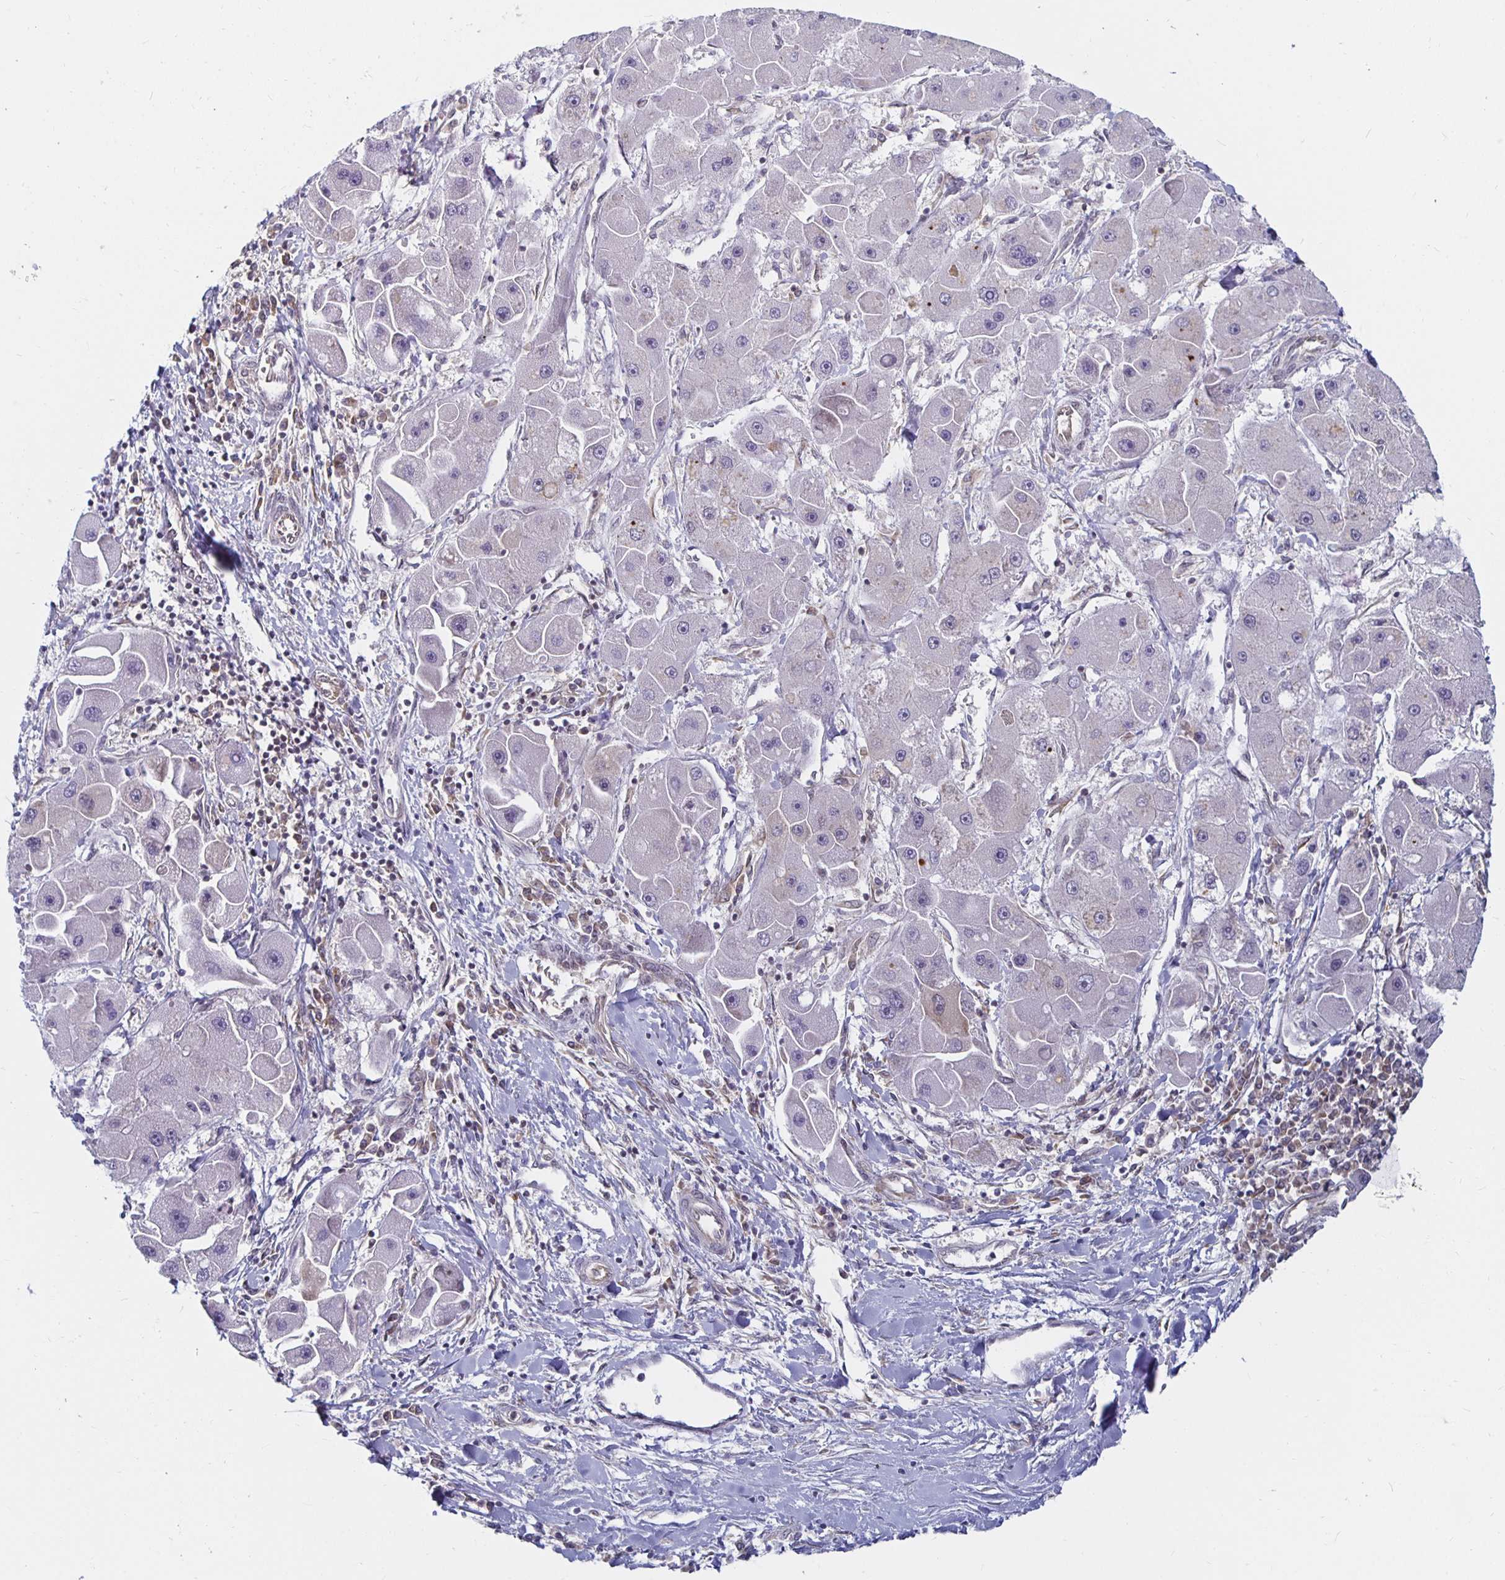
{"staining": {"intensity": "negative", "quantity": "none", "location": "none"}, "tissue": "liver cancer", "cell_type": "Tumor cells", "image_type": "cancer", "snomed": [{"axis": "morphology", "description": "Carcinoma, Hepatocellular, NOS"}, {"axis": "topography", "description": "Liver"}], "caption": "There is no significant expression in tumor cells of hepatocellular carcinoma (liver).", "gene": "PDAP1", "patient": {"sex": "male", "age": 24}}